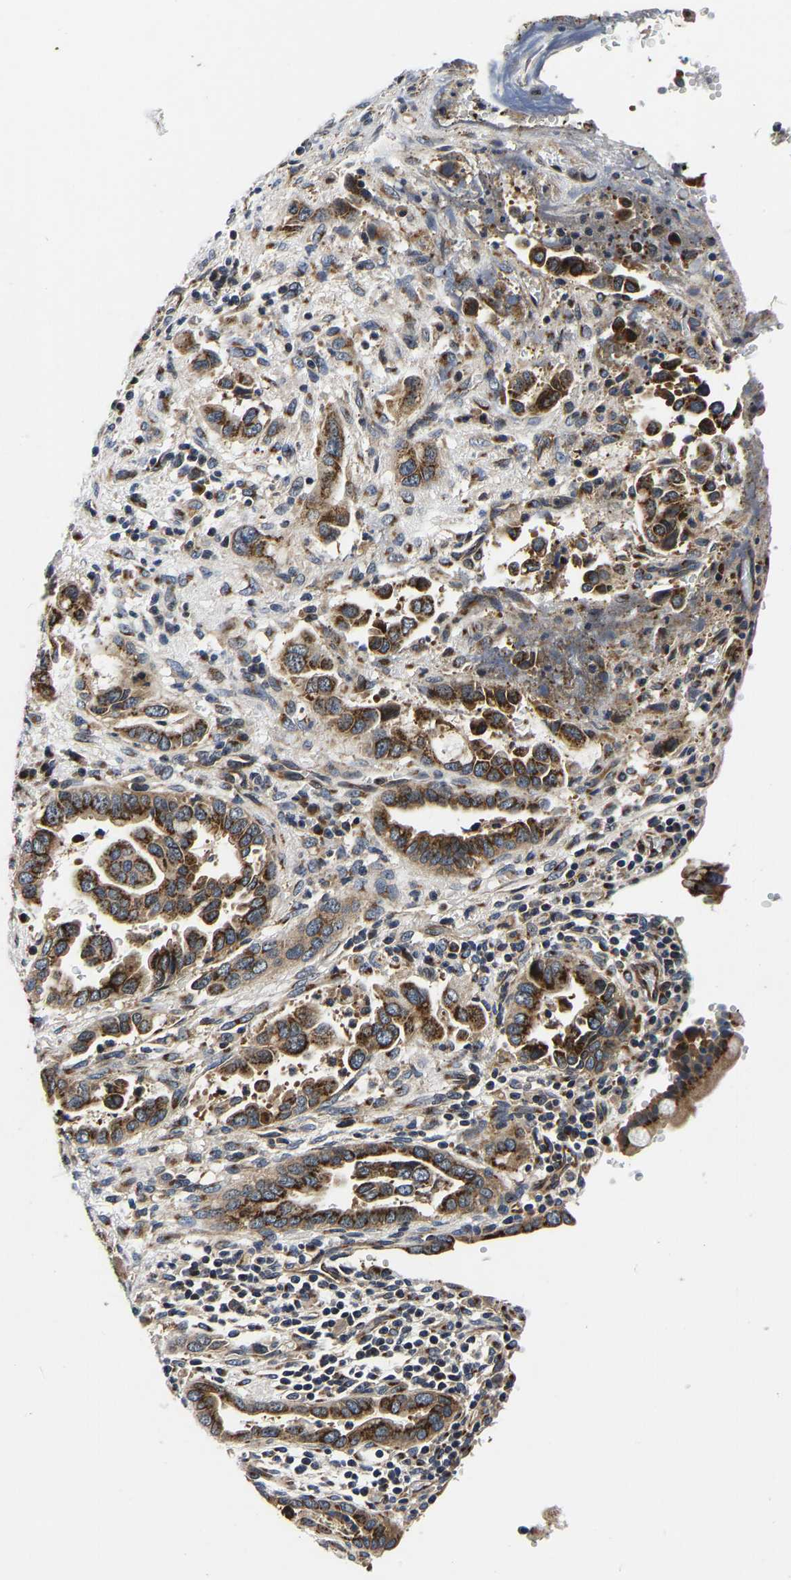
{"staining": {"intensity": "strong", "quantity": ">75%", "location": "cytoplasmic/membranous"}, "tissue": "pancreatic cancer", "cell_type": "Tumor cells", "image_type": "cancer", "snomed": [{"axis": "morphology", "description": "Adenocarcinoma, NOS"}, {"axis": "topography", "description": "Pancreas"}], "caption": "Immunohistochemistry (IHC) (DAB) staining of human adenocarcinoma (pancreatic) shows strong cytoplasmic/membranous protein expression in approximately >75% of tumor cells.", "gene": "RABAC1", "patient": {"sex": "female", "age": 70}}